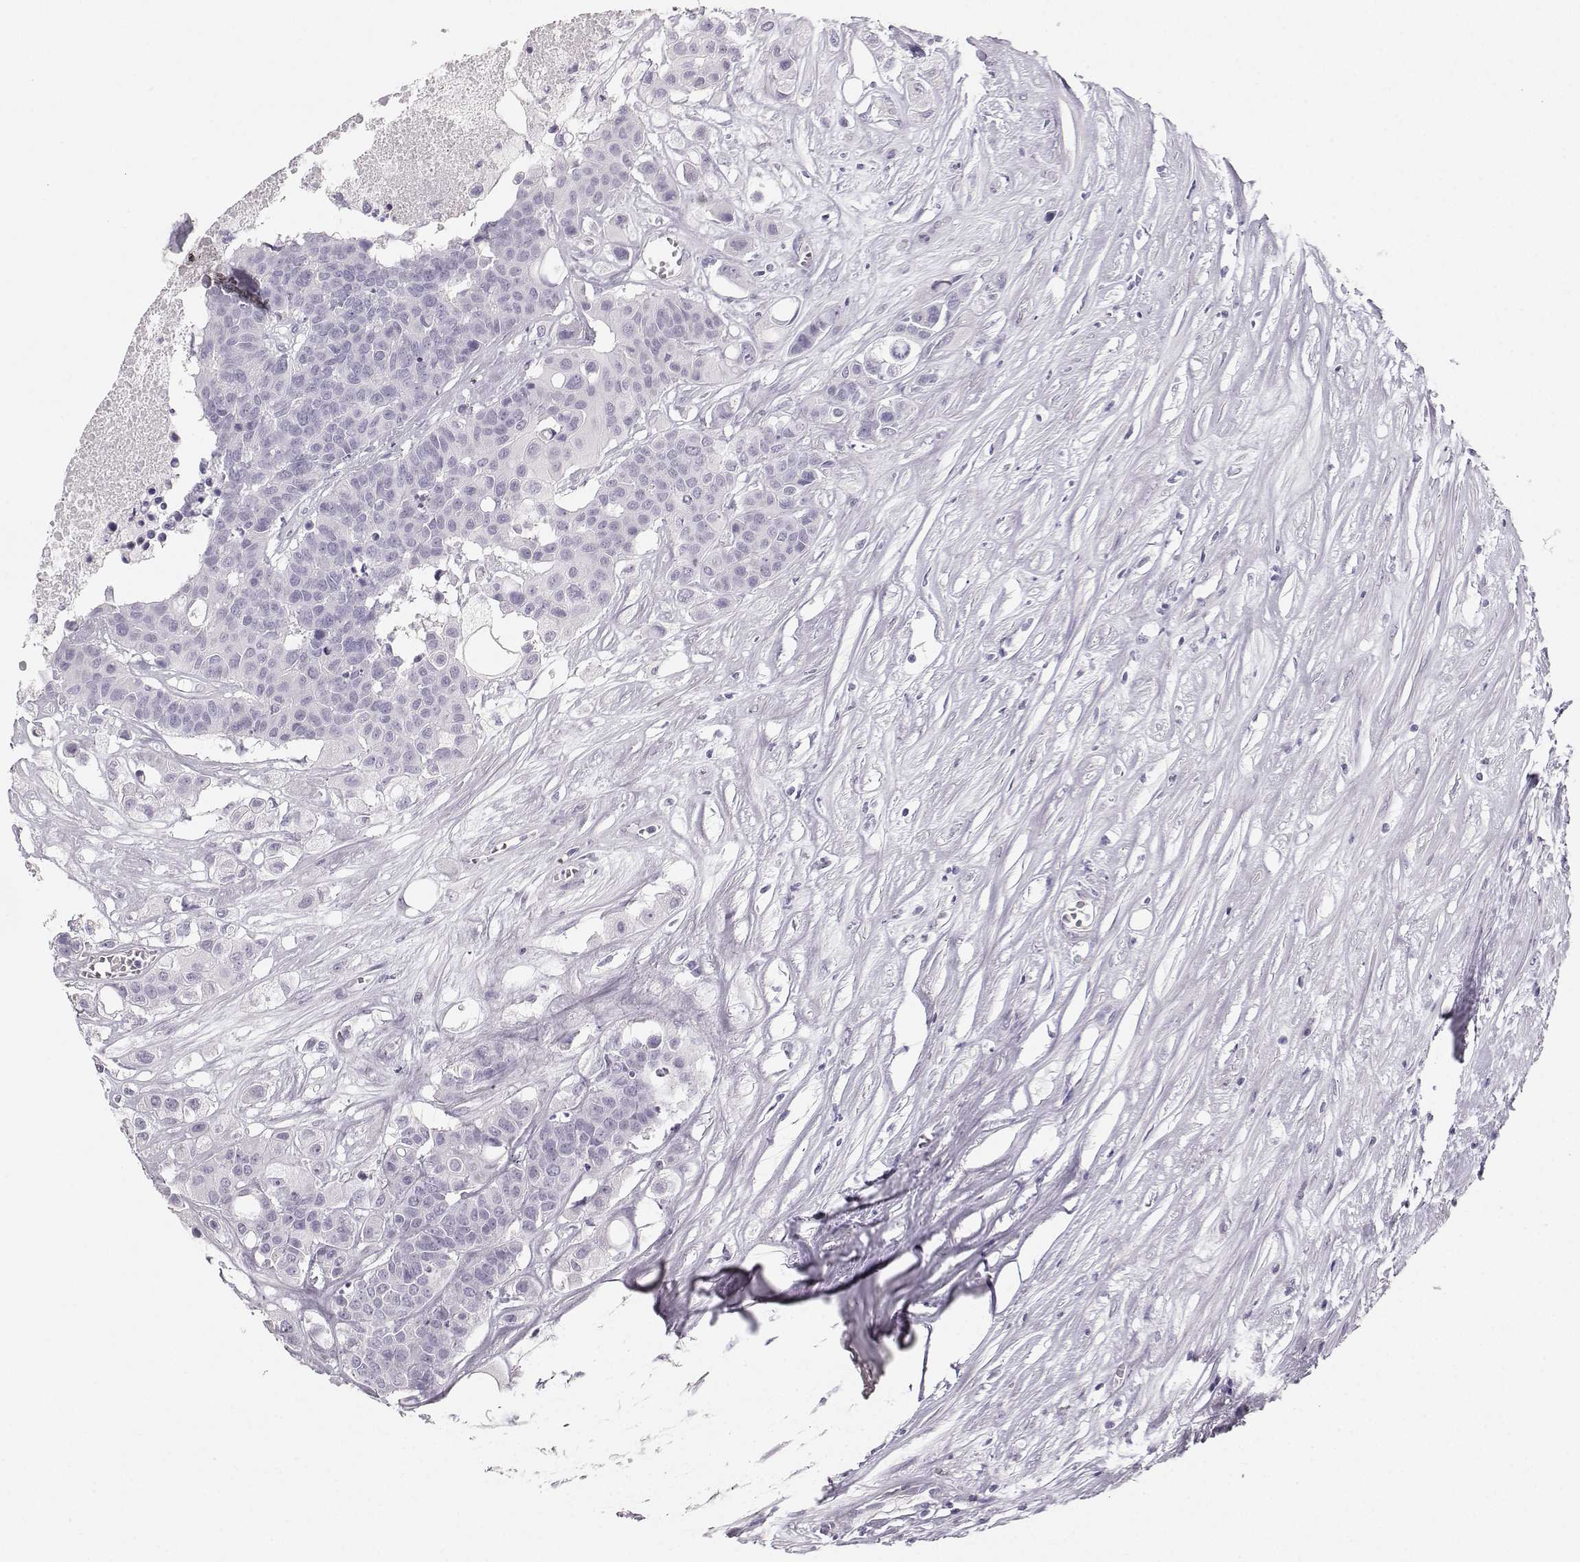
{"staining": {"intensity": "negative", "quantity": "none", "location": "none"}, "tissue": "carcinoid", "cell_type": "Tumor cells", "image_type": "cancer", "snomed": [{"axis": "morphology", "description": "Carcinoid, malignant, NOS"}, {"axis": "topography", "description": "Colon"}], "caption": "Immunohistochemistry (IHC) of human carcinoid displays no staining in tumor cells. Brightfield microscopy of IHC stained with DAB (brown) and hematoxylin (blue), captured at high magnification.", "gene": "CASR", "patient": {"sex": "male", "age": 81}}